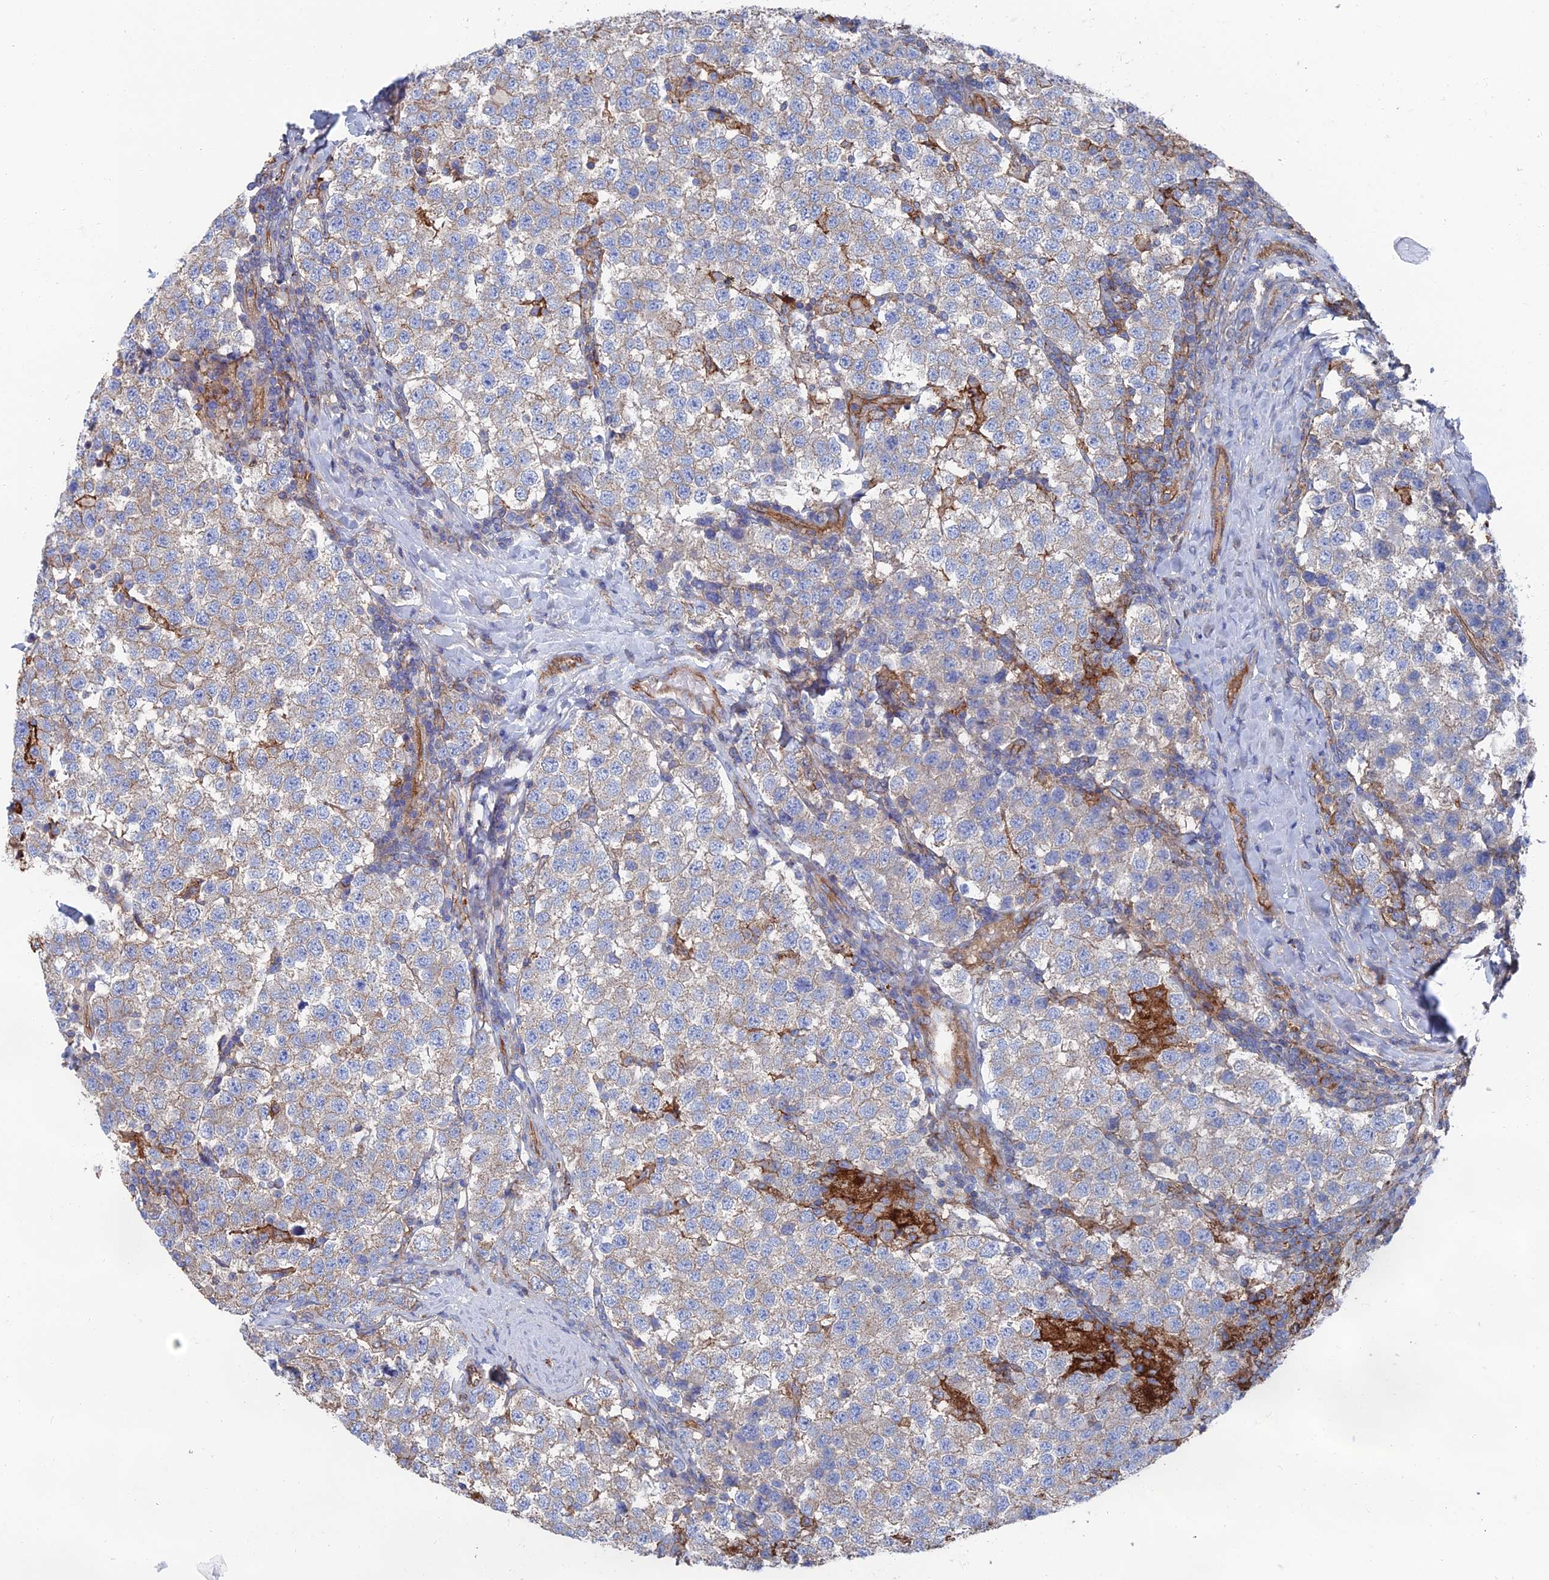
{"staining": {"intensity": "negative", "quantity": "none", "location": "none"}, "tissue": "testis cancer", "cell_type": "Tumor cells", "image_type": "cancer", "snomed": [{"axis": "morphology", "description": "Seminoma, NOS"}, {"axis": "topography", "description": "Testis"}], "caption": "An immunohistochemistry (IHC) histopathology image of testis cancer (seminoma) is shown. There is no staining in tumor cells of testis cancer (seminoma).", "gene": "SNX11", "patient": {"sex": "male", "age": 34}}